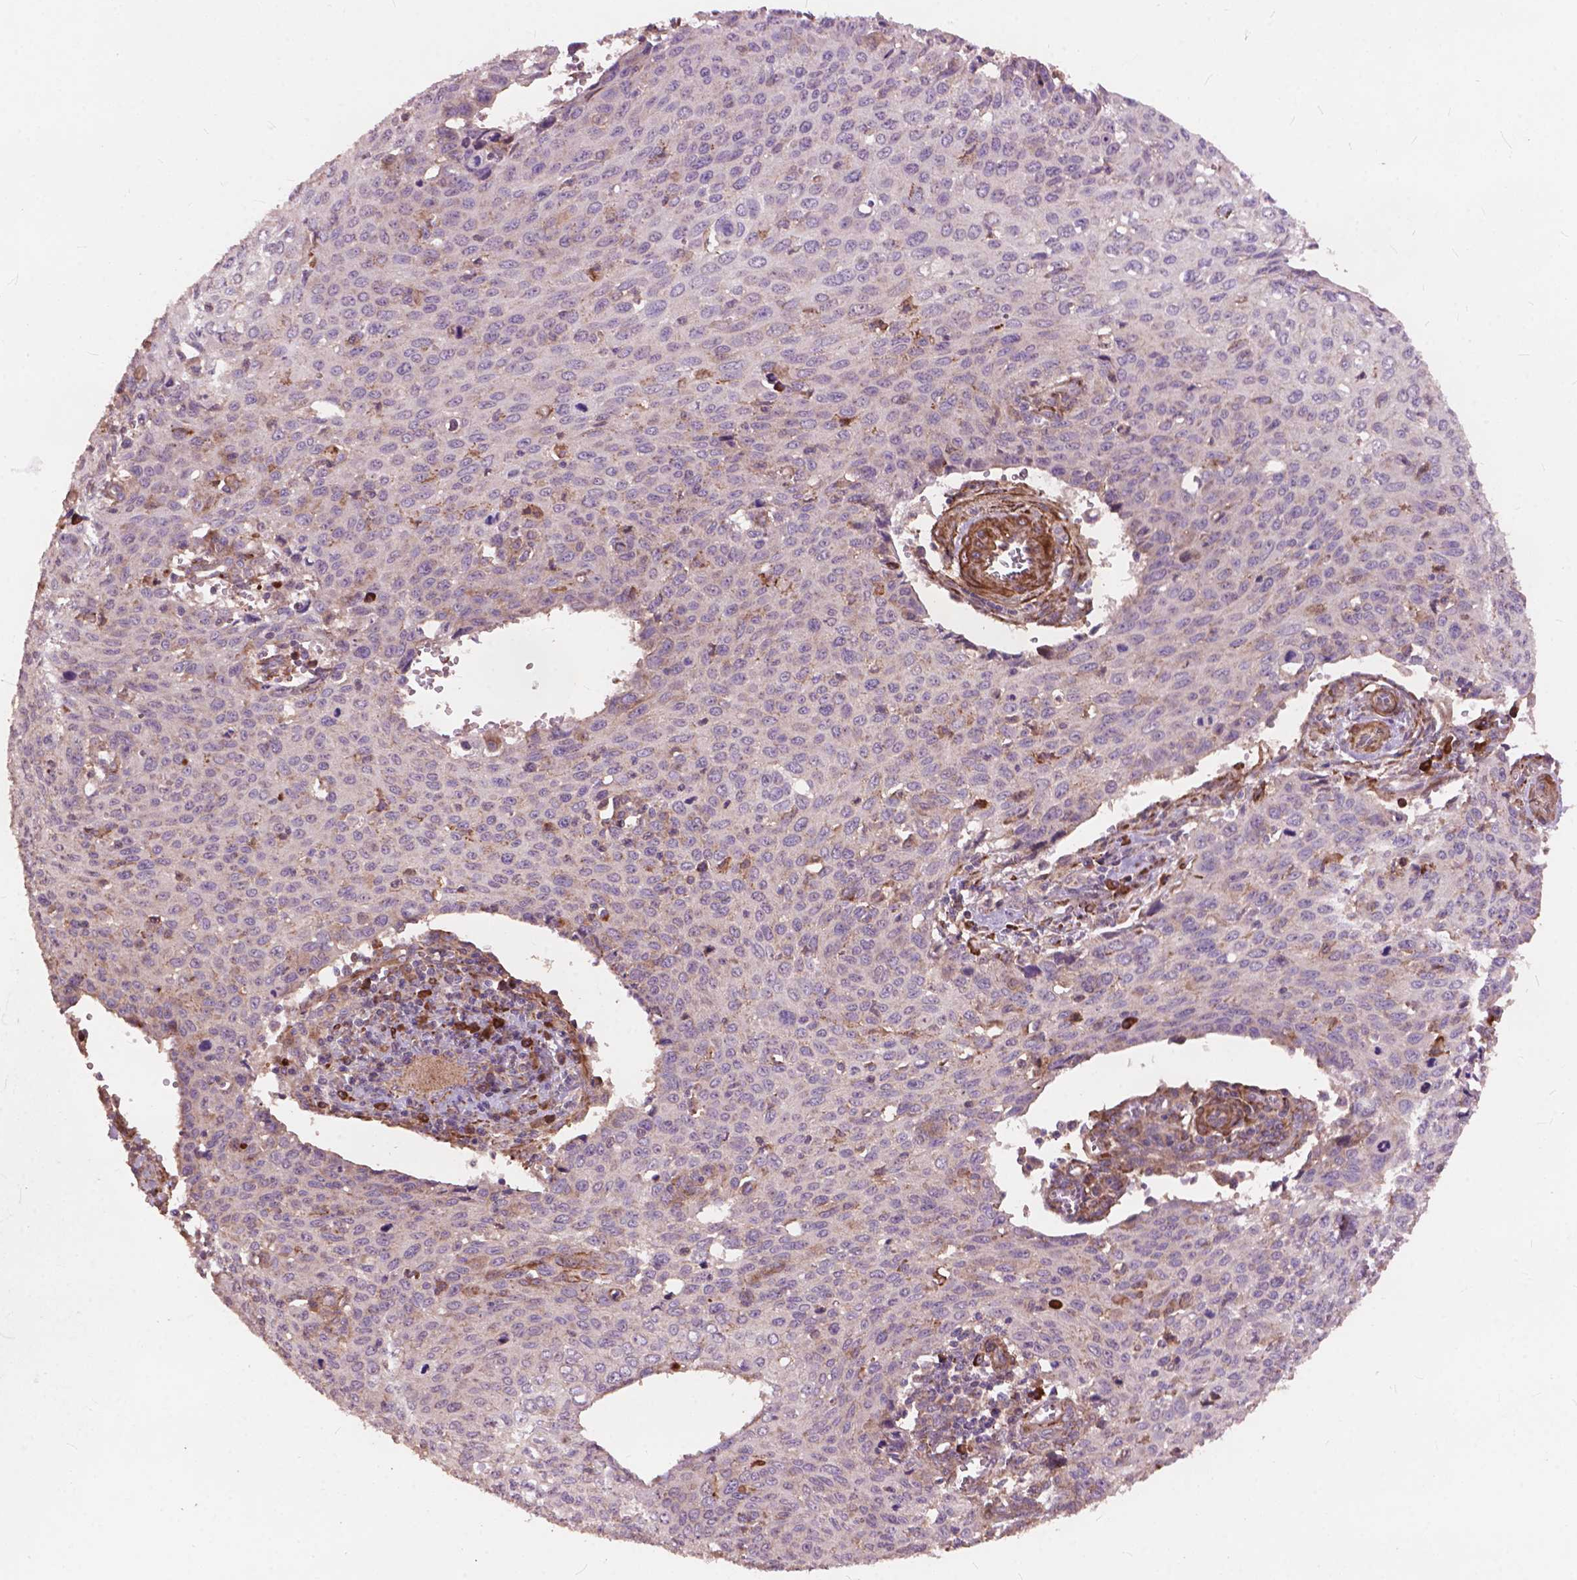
{"staining": {"intensity": "negative", "quantity": "none", "location": "none"}, "tissue": "cervical cancer", "cell_type": "Tumor cells", "image_type": "cancer", "snomed": [{"axis": "morphology", "description": "Squamous cell carcinoma, NOS"}, {"axis": "topography", "description": "Cervix"}], "caption": "DAB (3,3'-diaminobenzidine) immunohistochemical staining of human cervical squamous cell carcinoma demonstrates no significant expression in tumor cells.", "gene": "FNIP1", "patient": {"sex": "female", "age": 38}}